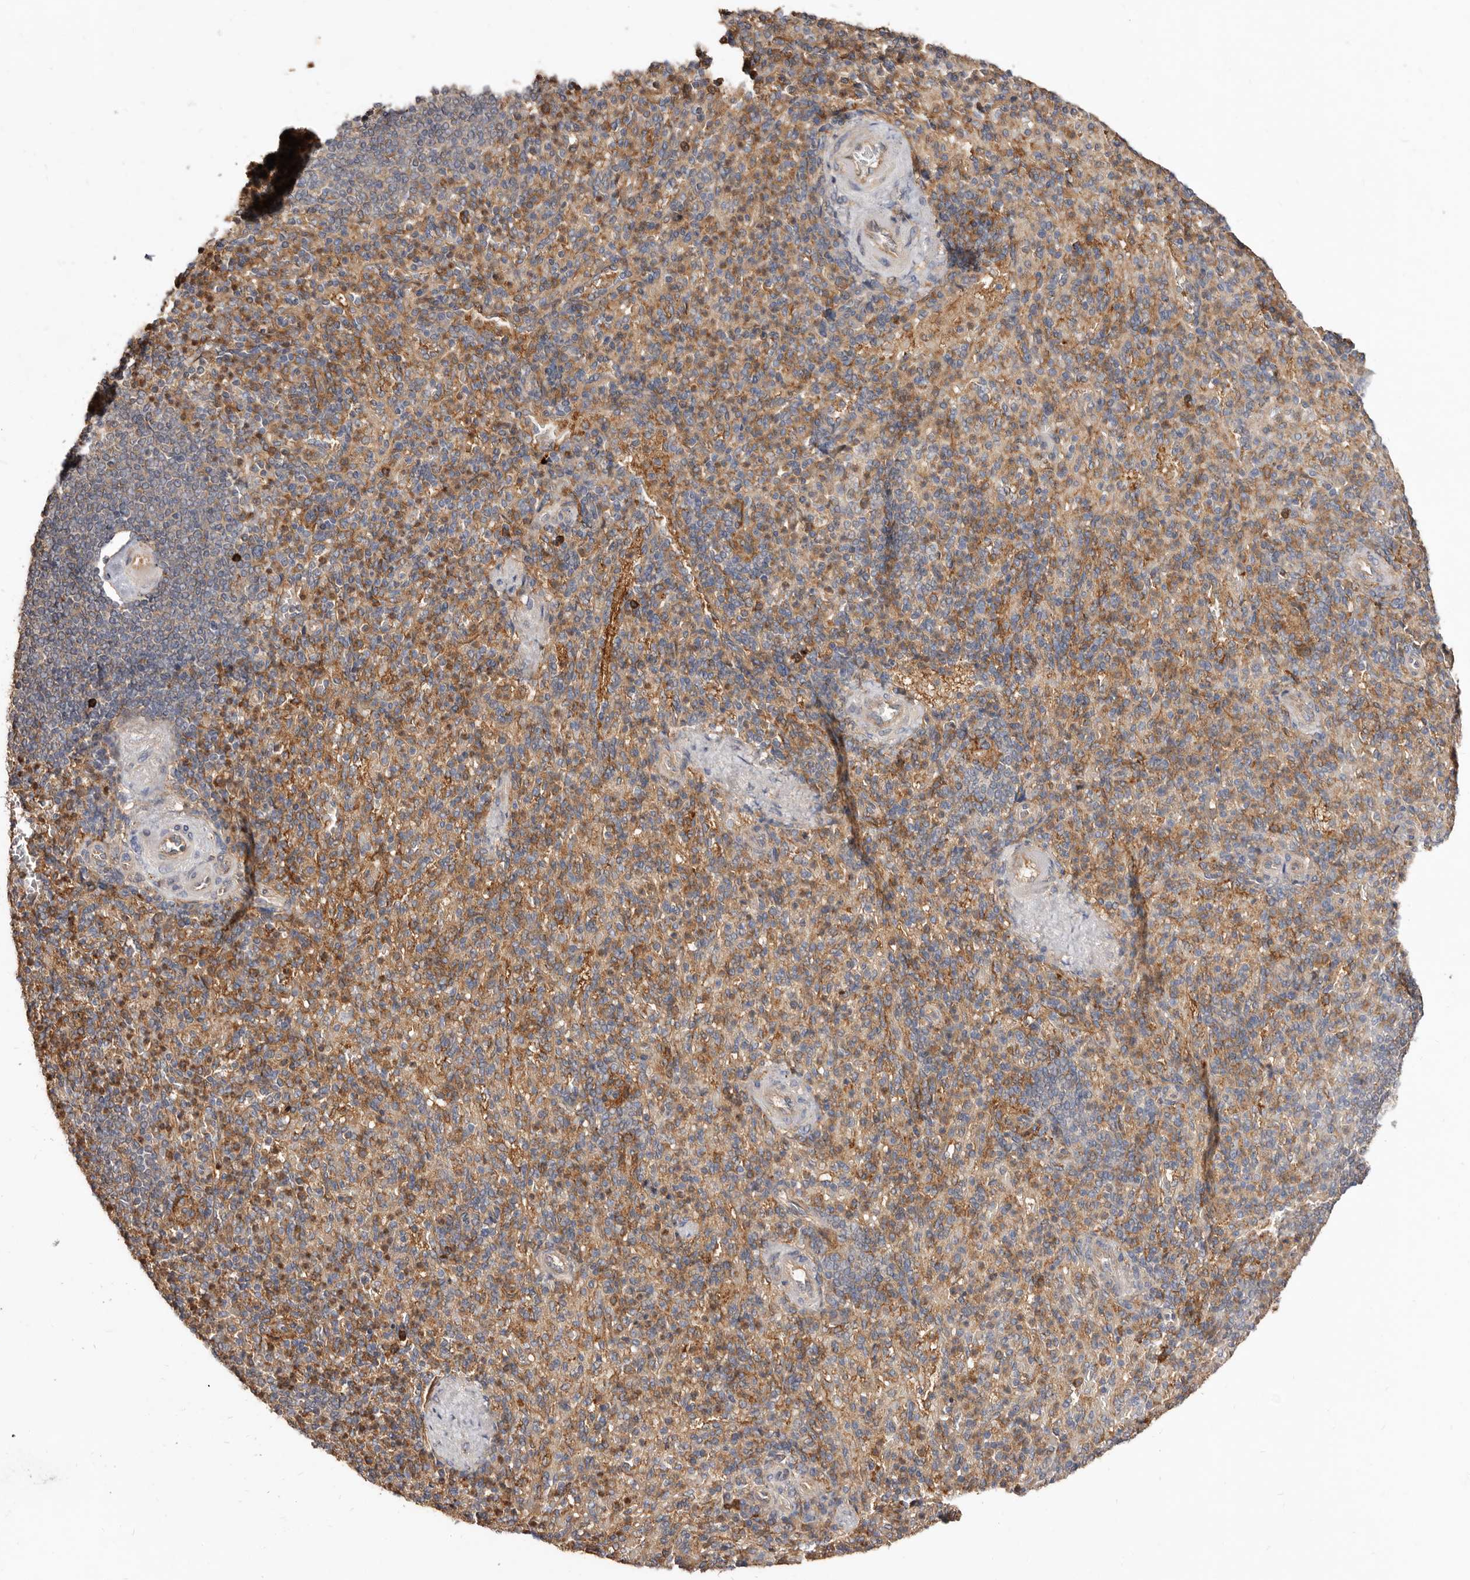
{"staining": {"intensity": "moderate", "quantity": ">75%", "location": "cytoplasmic/membranous"}, "tissue": "spleen", "cell_type": "Cells in red pulp", "image_type": "normal", "snomed": [{"axis": "morphology", "description": "Normal tissue, NOS"}, {"axis": "topography", "description": "Spleen"}], "caption": "This is an image of IHC staining of unremarkable spleen, which shows moderate expression in the cytoplasmic/membranous of cells in red pulp.", "gene": "LRRC25", "patient": {"sex": "female", "age": 74}}